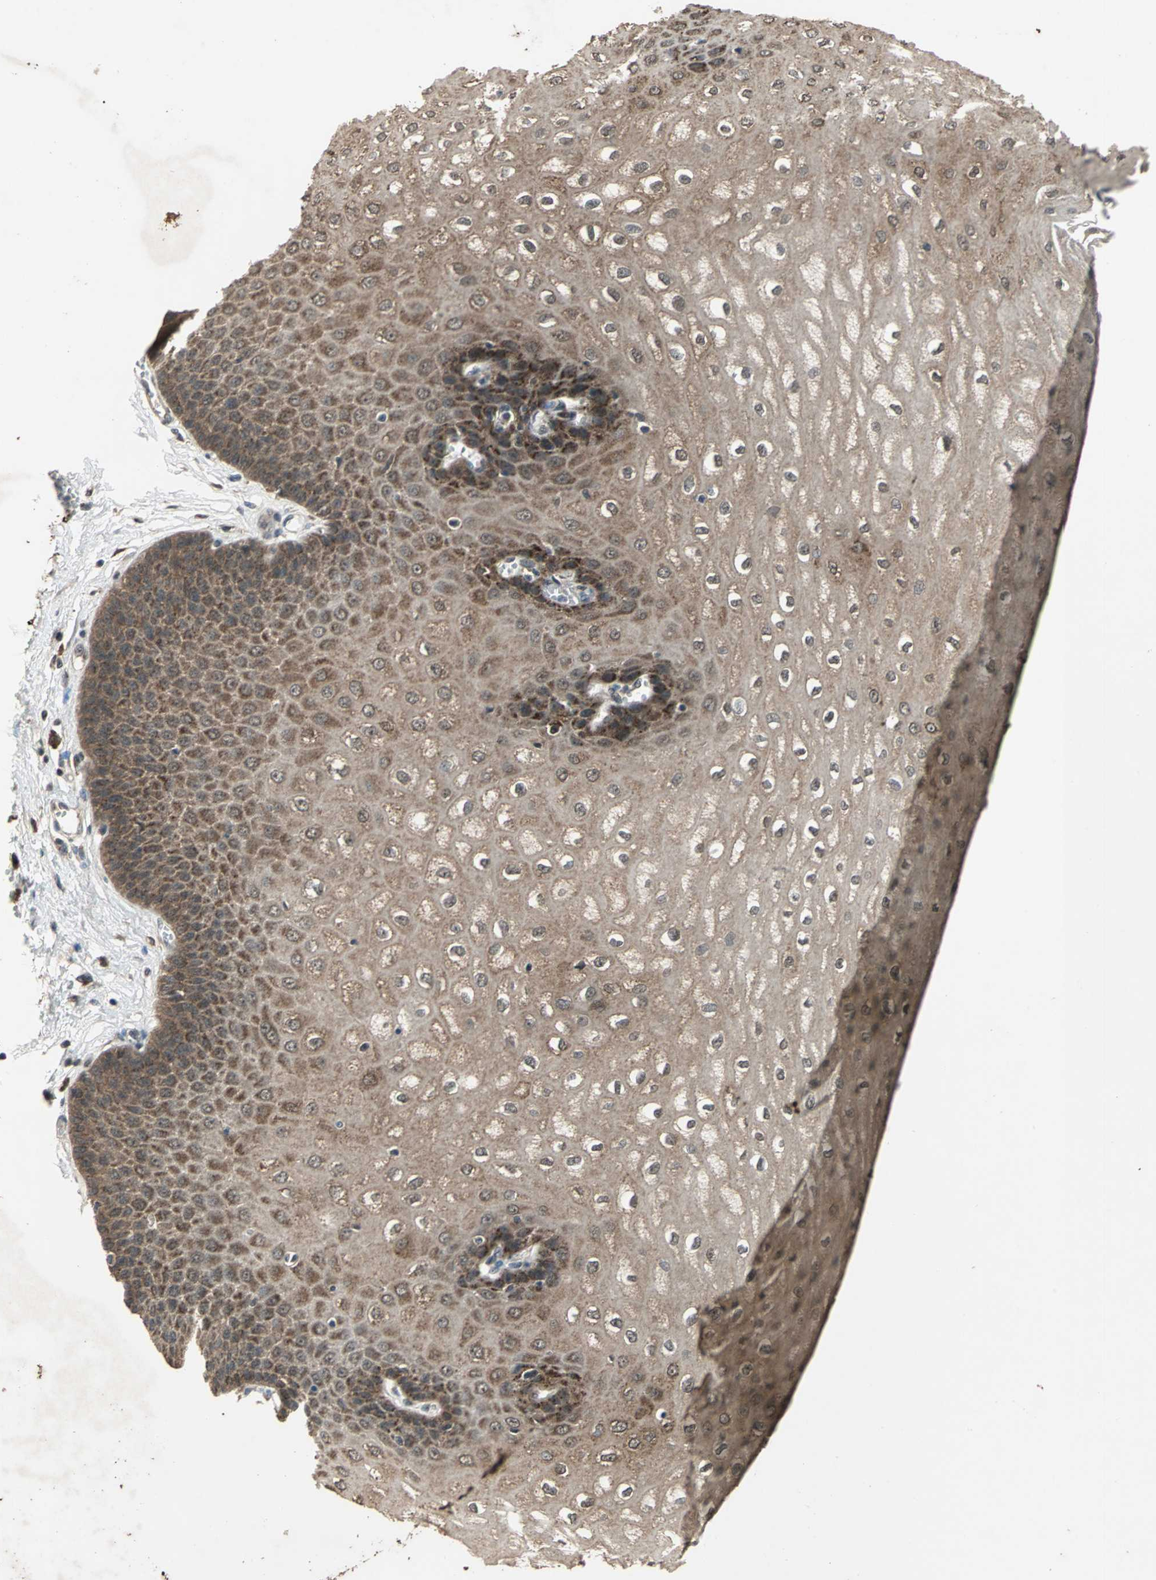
{"staining": {"intensity": "strong", "quantity": ">75%", "location": "cytoplasmic/membranous"}, "tissue": "esophagus", "cell_type": "Squamous epithelial cells", "image_type": "normal", "snomed": [{"axis": "morphology", "description": "Normal tissue, NOS"}, {"axis": "topography", "description": "Esophagus"}], "caption": "Protein expression analysis of unremarkable esophagus exhibits strong cytoplasmic/membranous staining in about >75% of squamous epithelial cells.", "gene": "NFKBIE", "patient": {"sex": "male", "age": 60}}